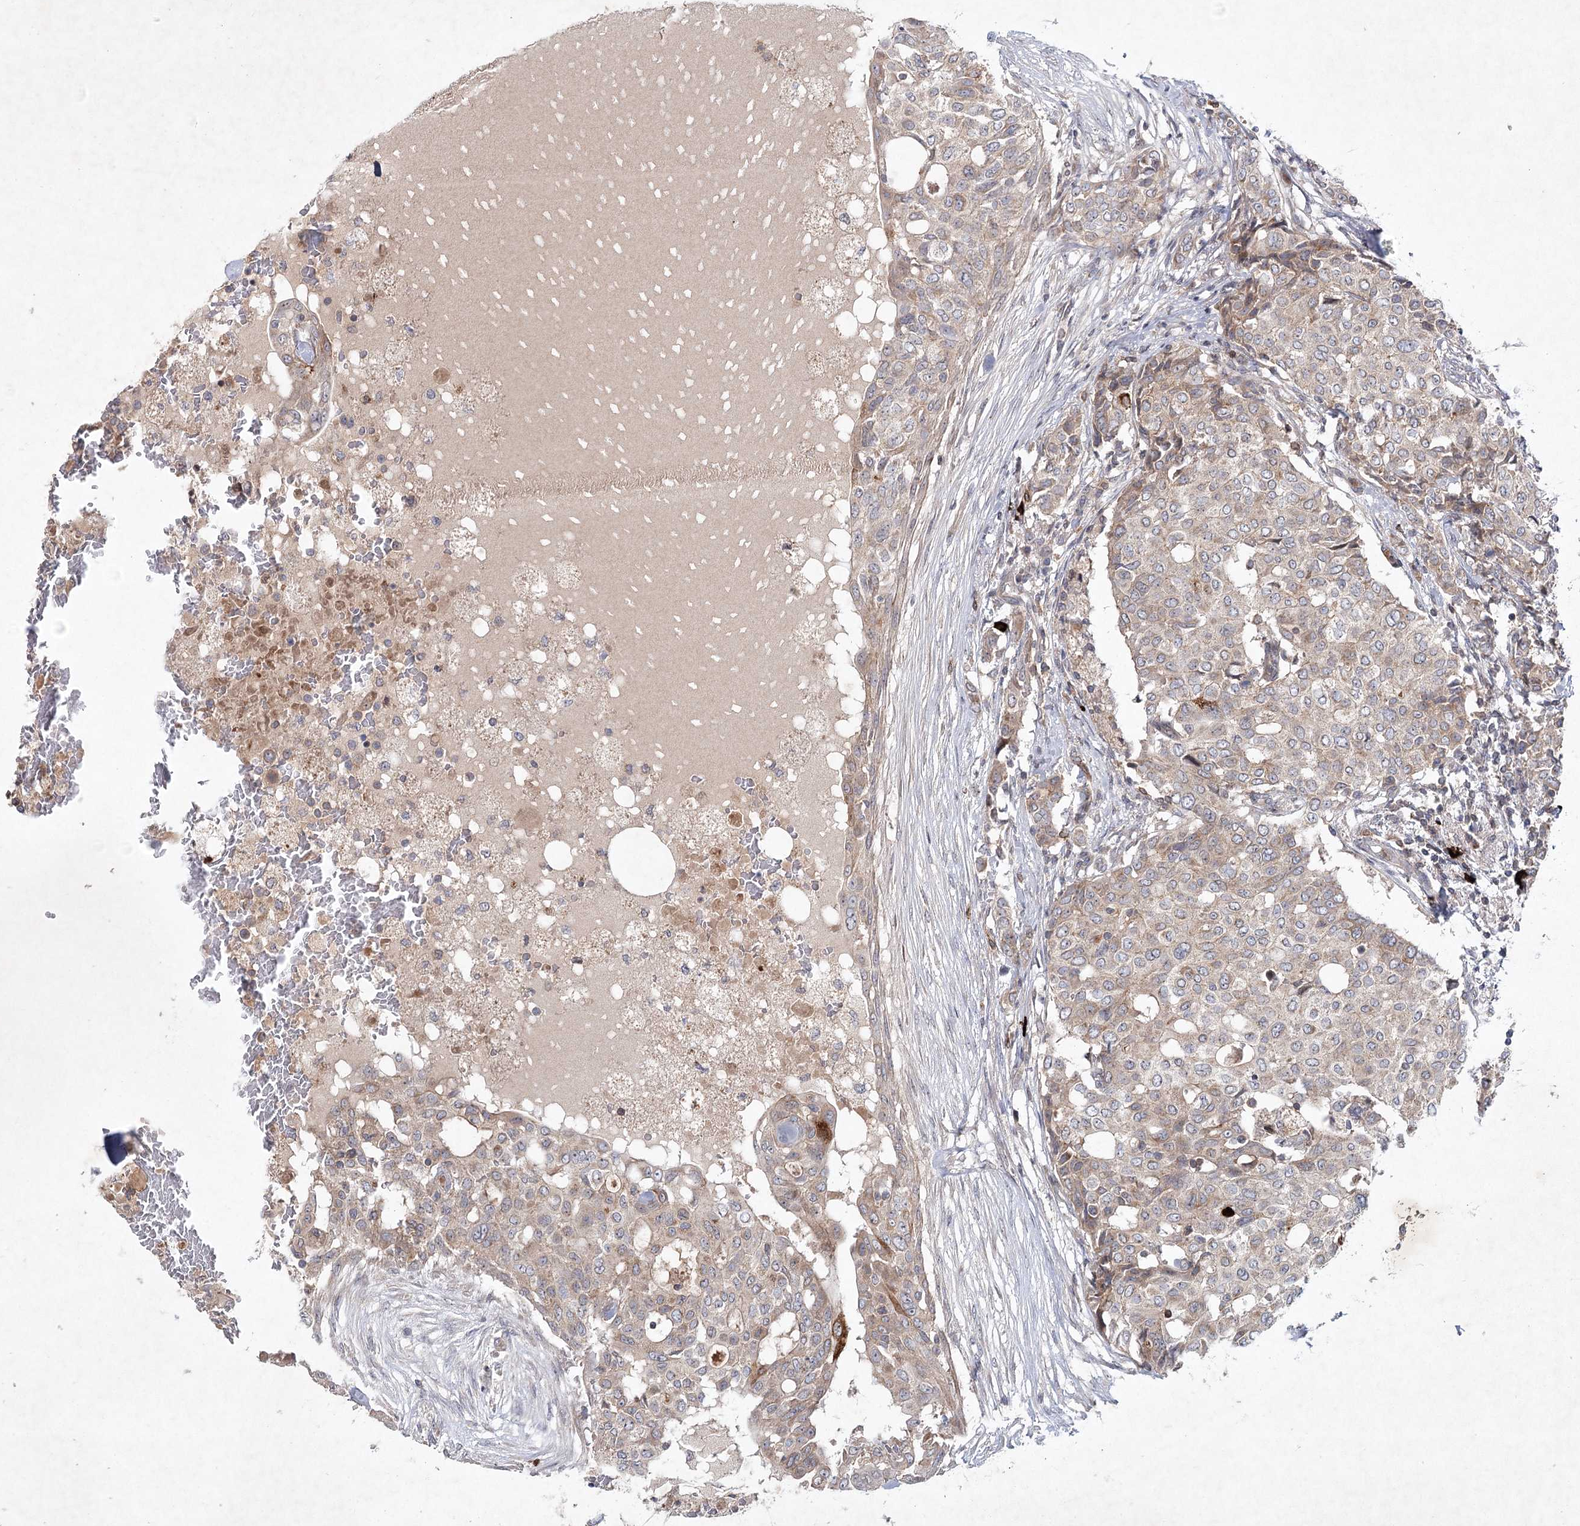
{"staining": {"intensity": "weak", "quantity": ">75%", "location": "cytoplasmic/membranous"}, "tissue": "breast cancer", "cell_type": "Tumor cells", "image_type": "cancer", "snomed": [{"axis": "morphology", "description": "Lobular carcinoma"}, {"axis": "topography", "description": "Breast"}], "caption": "Breast cancer stained for a protein displays weak cytoplasmic/membranous positivity in tumor cells. (Brightfield microscopy of DAB IHC at high magnification).", "gene": "MAP3K13", "patient": {"sex": "female", "age": 51}}